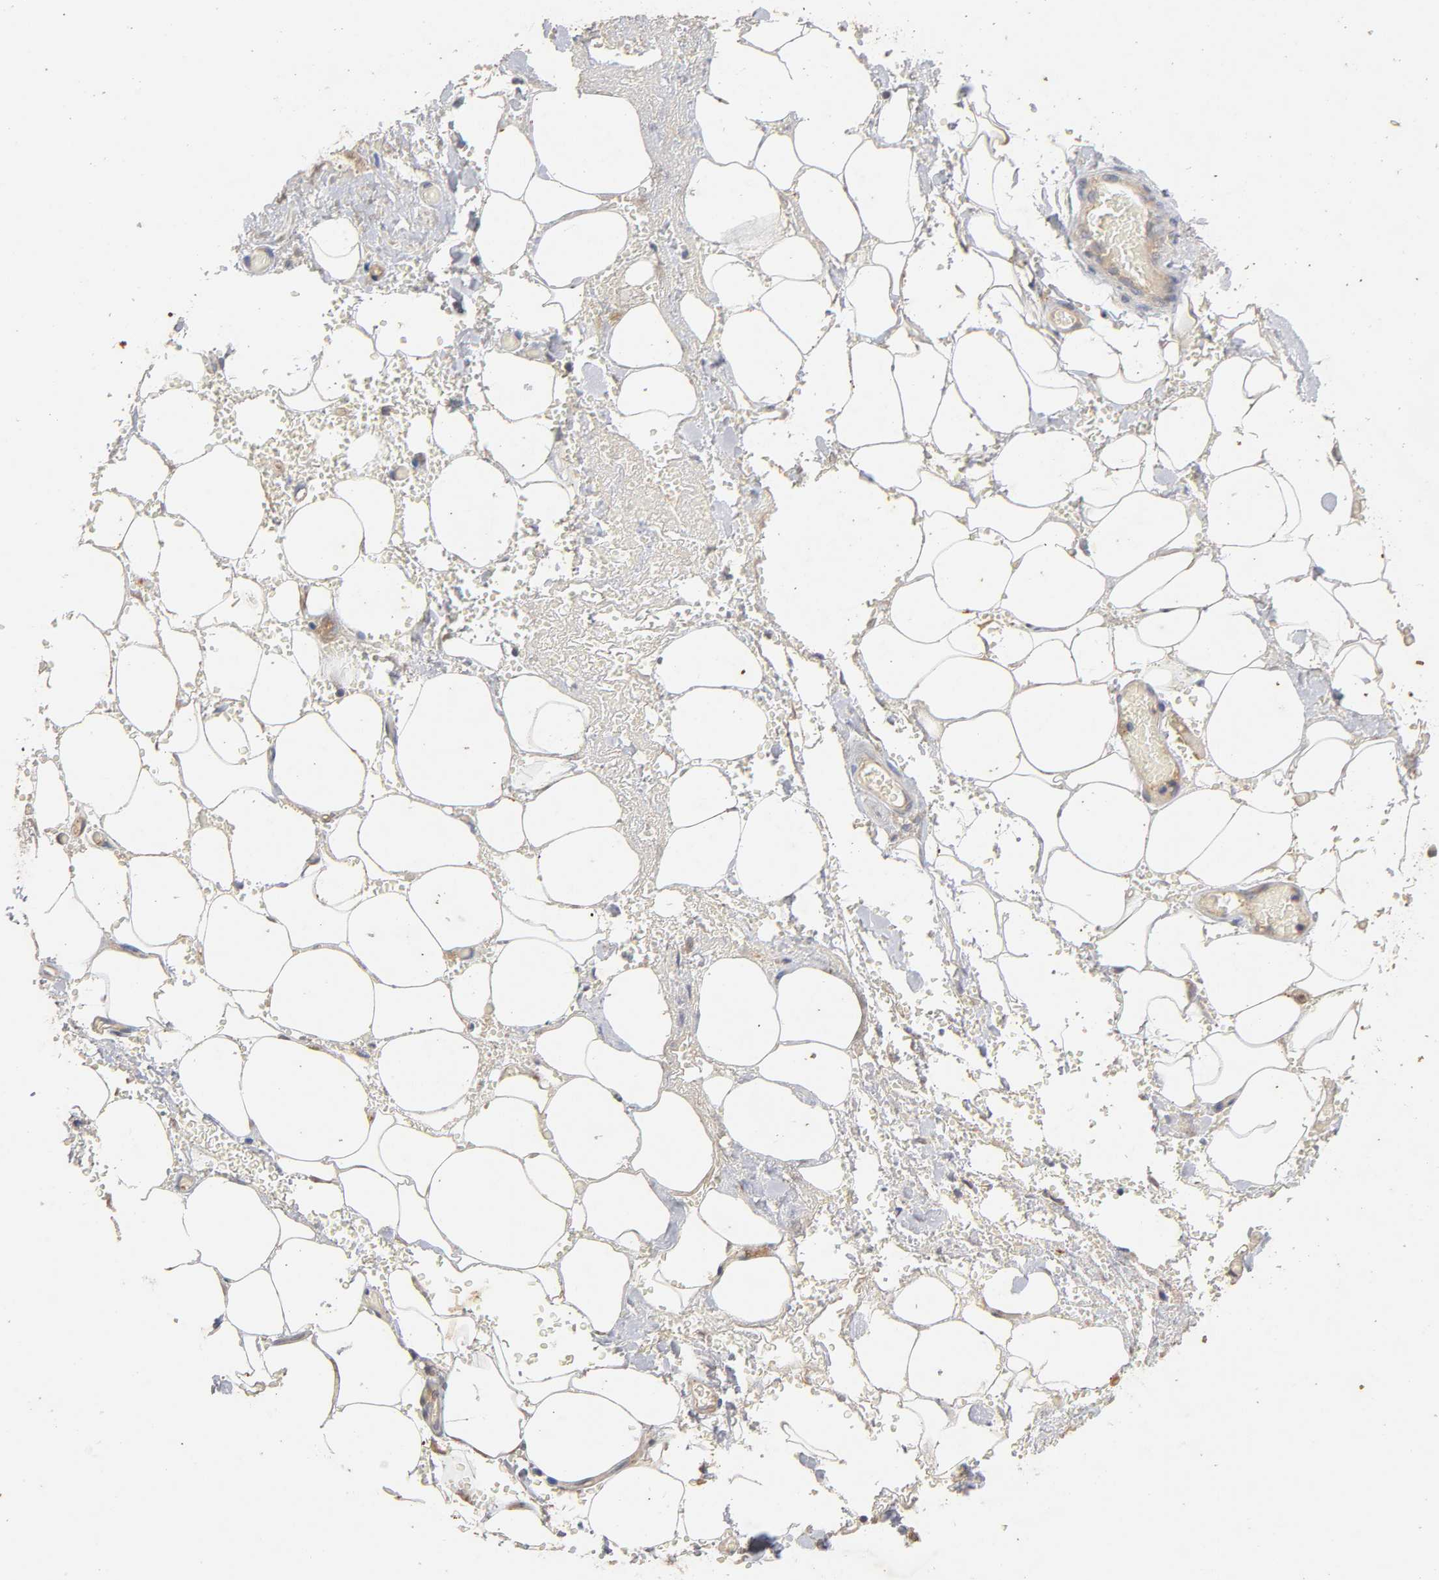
{"staining": {"intensity": "negative", "quantity": "none", "location": "none"}, "tissue": "adipose tissue", "cell_type": "Adipocytes", "image_type": "normal", "snomed": [{"axis": "morphology", "description": "Normal tissue, NOS"}, {"axis": "morphology", "description": "Cholangiocarcinoma"}, {"axis": "topography", "description": "Liver"}, {"axis": "topography", "description": "Peripheral nerve tissue"}], "caption": "Adipocytes are negative for brown protein staining in normal adipose tissue. Brightfield microscopy of immunohistochemistry stained with DAB (brown) and hematoxylin (blue), captured at high magnification.", "gene": "PDZD11", "patient": {"sex": "male", "age": 50}}